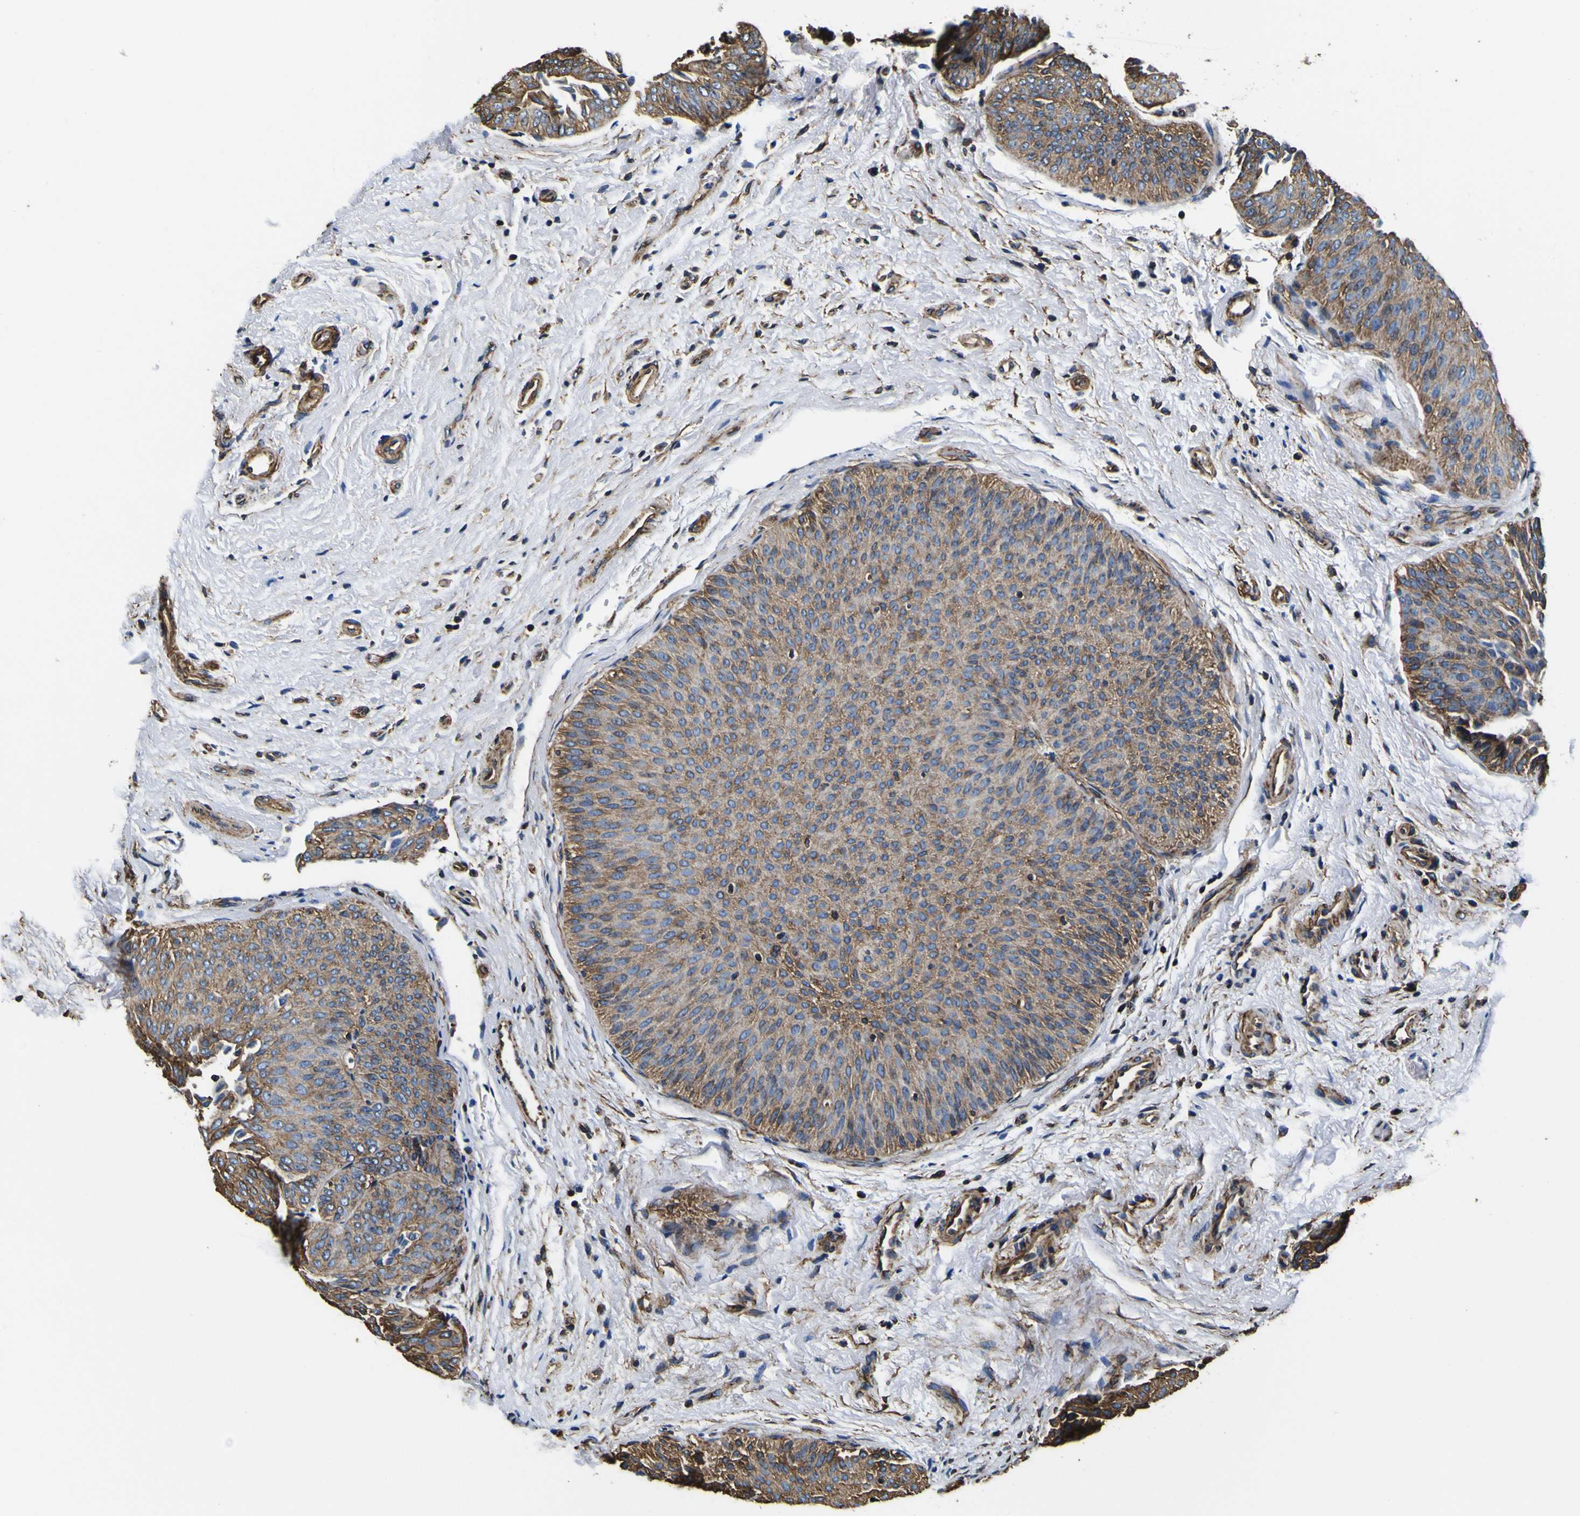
{"staining": {"intensity": "moderate", "quantity": ">75%", "location": "cytoplasmic/membranous"}, "tissue": "urothelial cancer", "cell_type": "Tumor cells", "image_type": "cancer", "snomed": [{"axis": "morphology", "description": "Urothelial carcinoma, Low grade"}, {"axis": "topography", "description": "Urinary bladder"}], "caption": "About >75% of tumor cells in human low-grade urothelial carcinoma show moderate cytoplasmic/membranous protein staining as visualized by brown immunohistochemical staining.", "gene": "TUBA1B", "patient": {"sex": "female", "age": 60}}